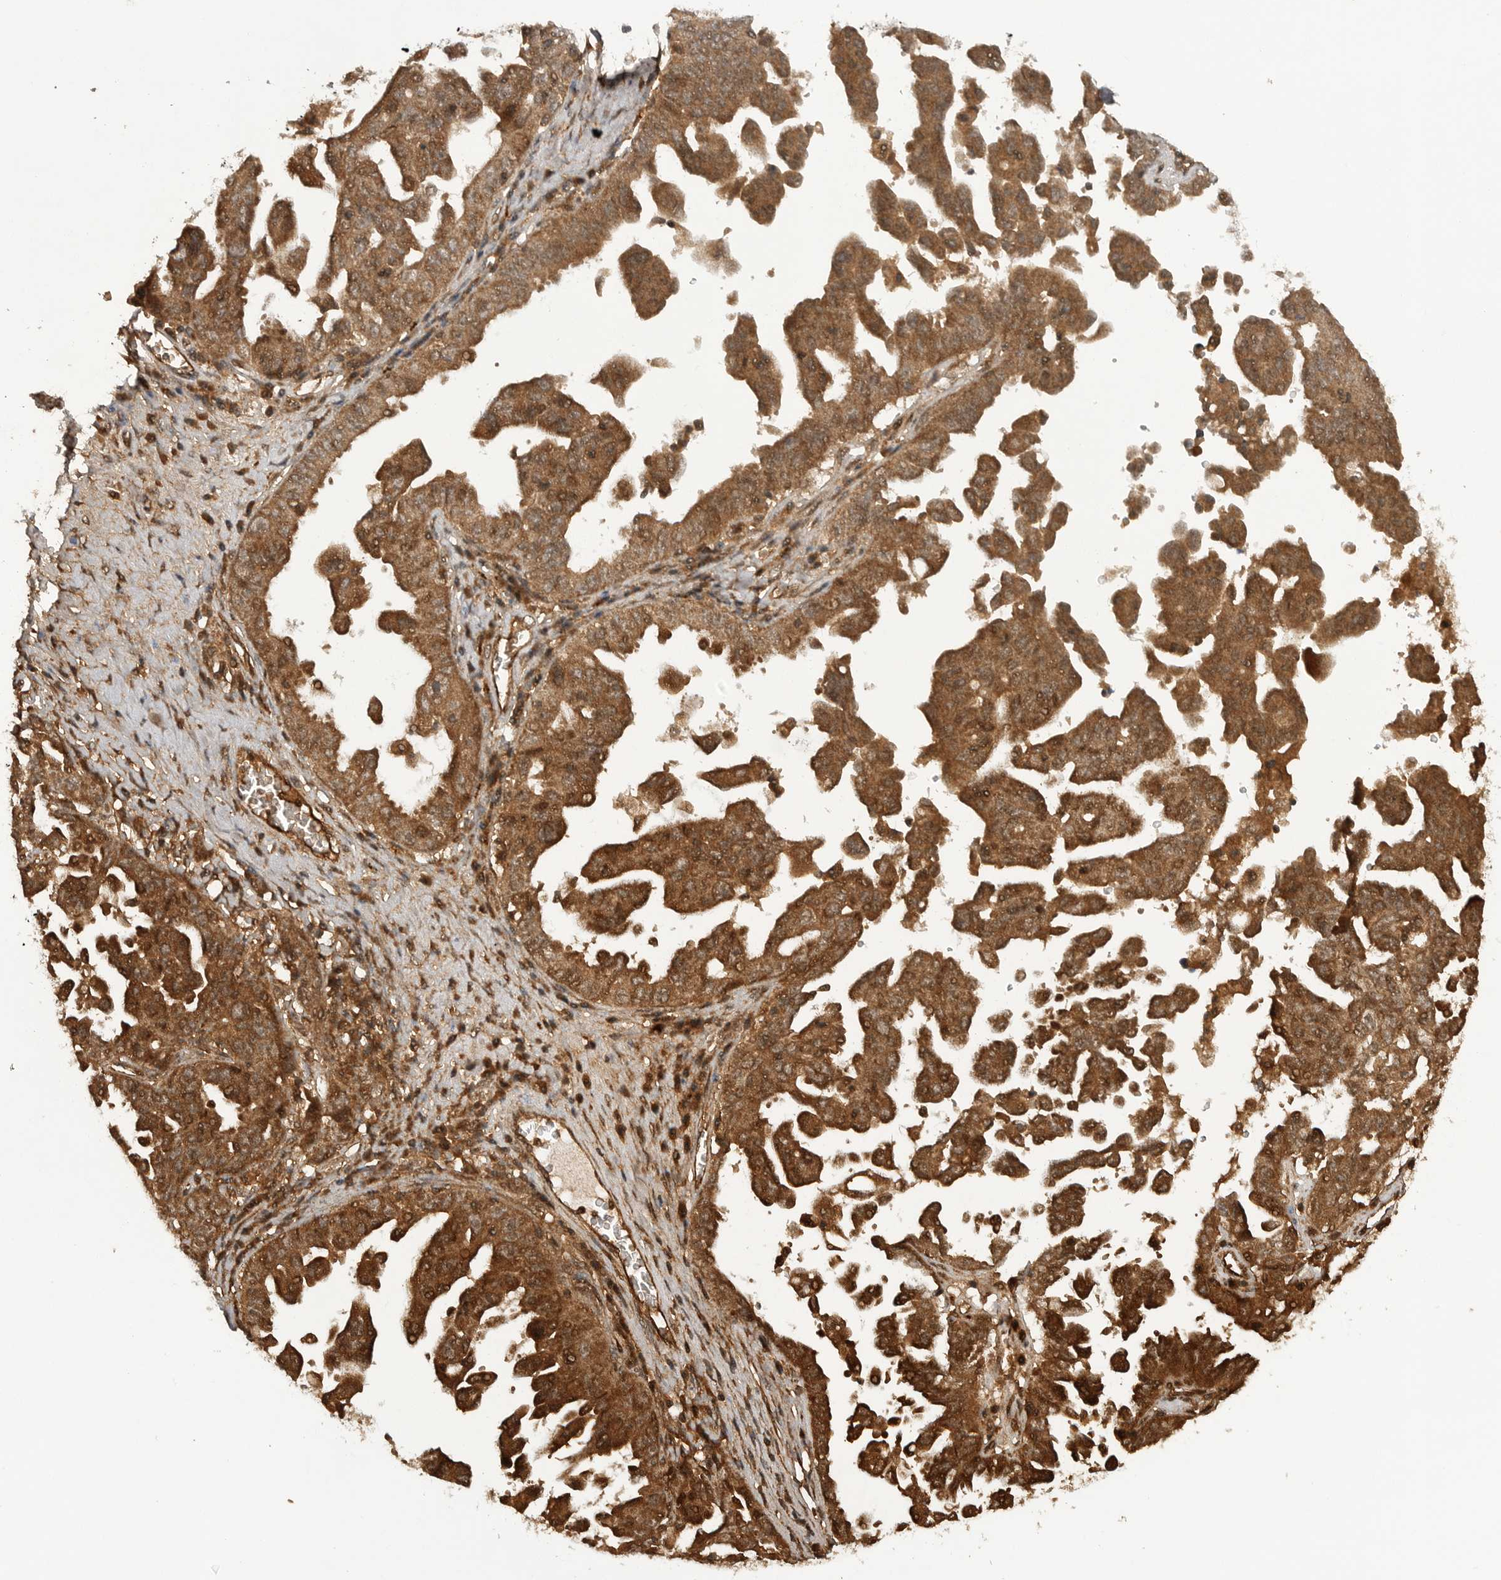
{"staining": {"intensity": "strong", "quantity": ">75%", "location": "cytoplasmic/membranous"}, "tissue": "ovarian cancer", "cell_type": "Tumor cells", "image_type": "cancer", "snomed": [{"axis": "morphology", "description": "Carcinoma, endometroid"}, {"axis": "topography", "description": "Ovary"}], "caption": "DAB immunohistochemical staining of human ovarian cancer displays strong cytoplasmic/membranous protein positivity in about >75% of tumor cells.", "gene": "PRDX4", "patient": {"sex": "female", "age": 62}}